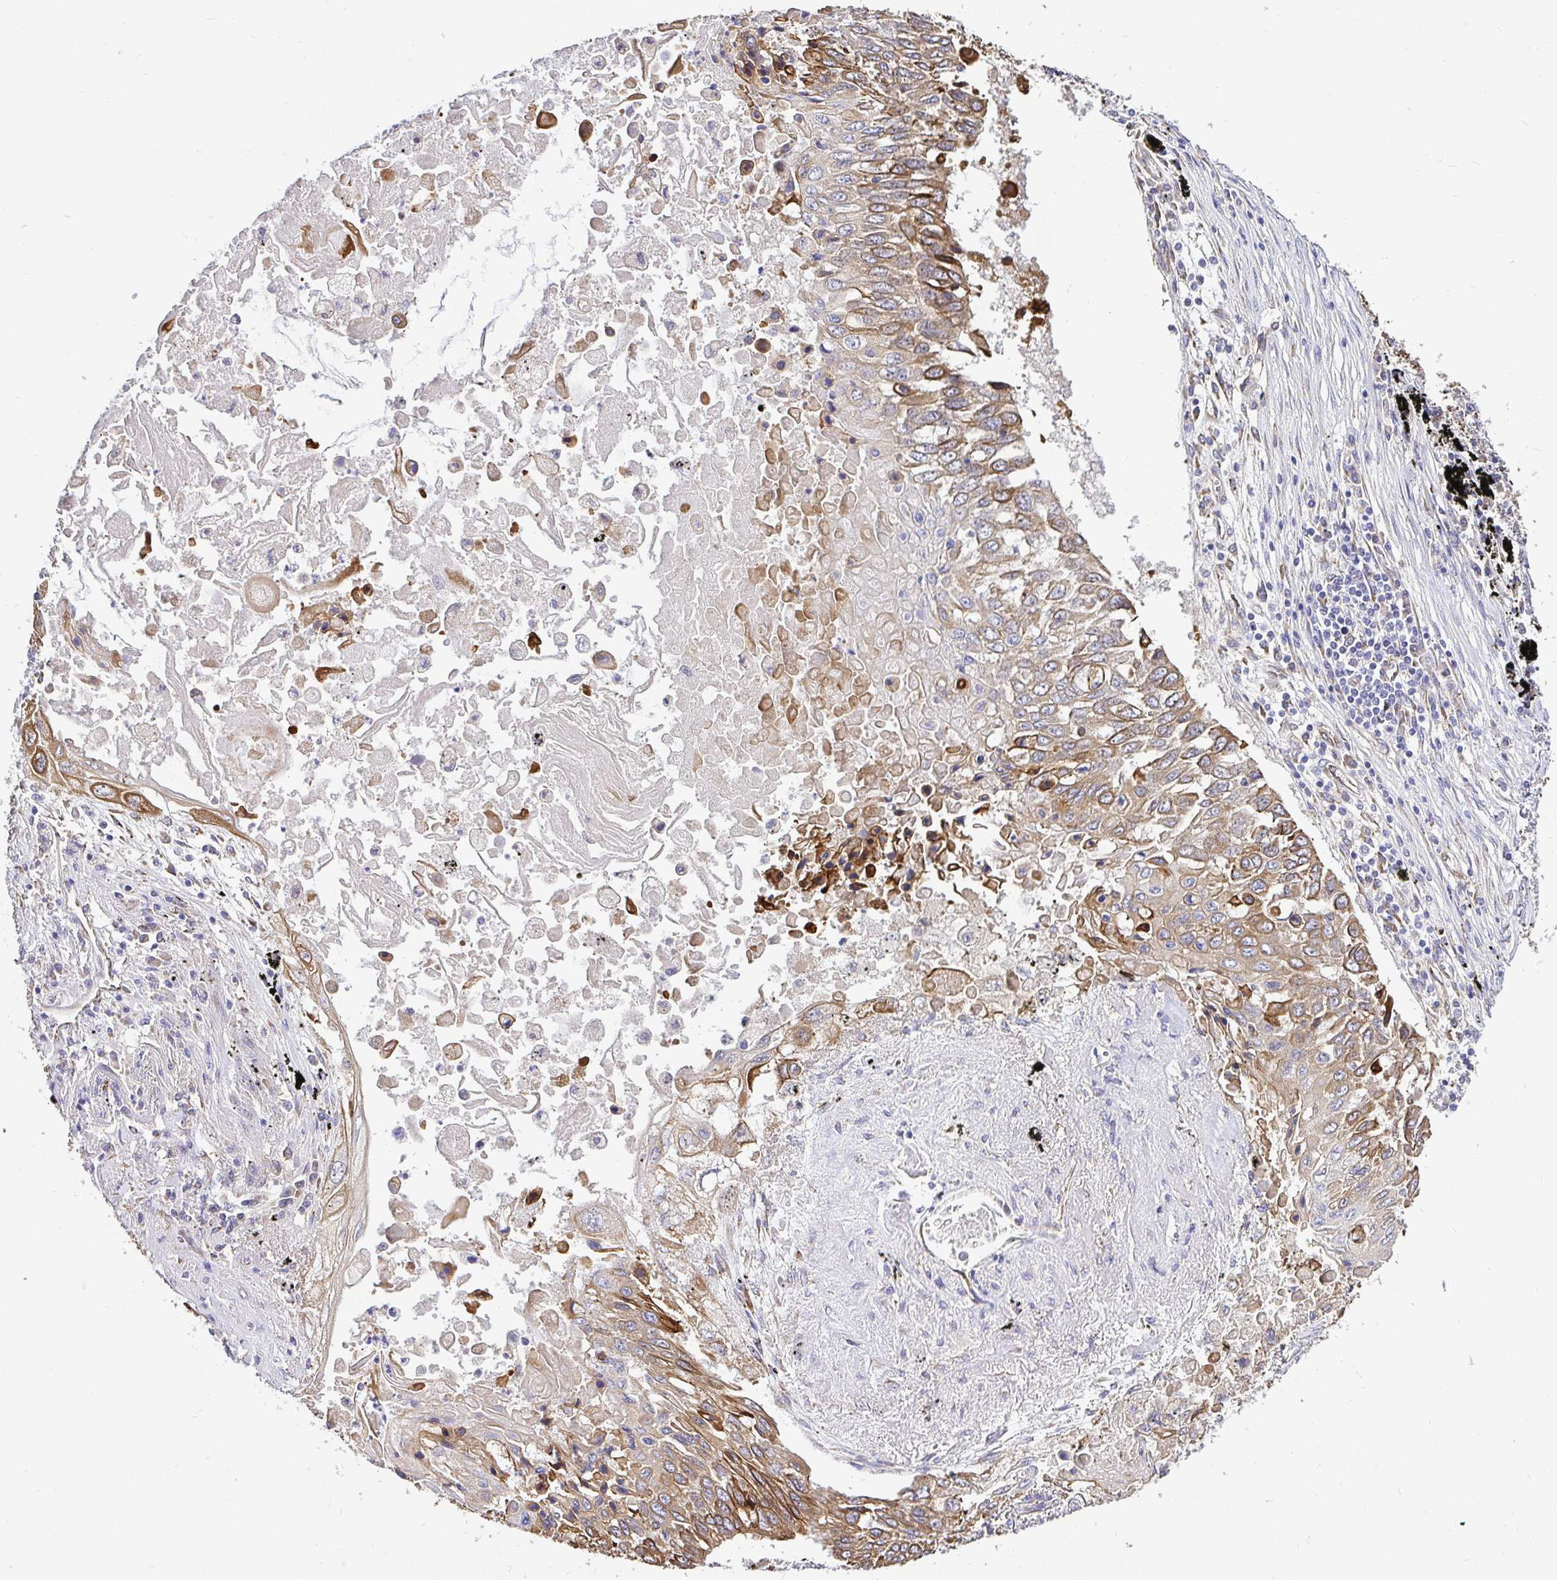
{"staining": {"intensity": "moderate", "quantity": "25%-75%", "location": "cytoplasmic/membranous"}, "tissue": "lung cancer", "cell_type": "Tumor cells", "image_type": "cancer", "snomed": [{"axis": "morphology", "description": "Squamous cell carcinoma, NOS"}, {"axis": "topography", "description": "Lung"}], "caption": "Lung squamous cell carcinoma stained with a brown dye demonstrates moderate cytoplasmic/membranous positive expression in approximately 25%-75% of tumor cells.", "gene": "CCDC122", "patient": {"sex": "male", "age": 75}}